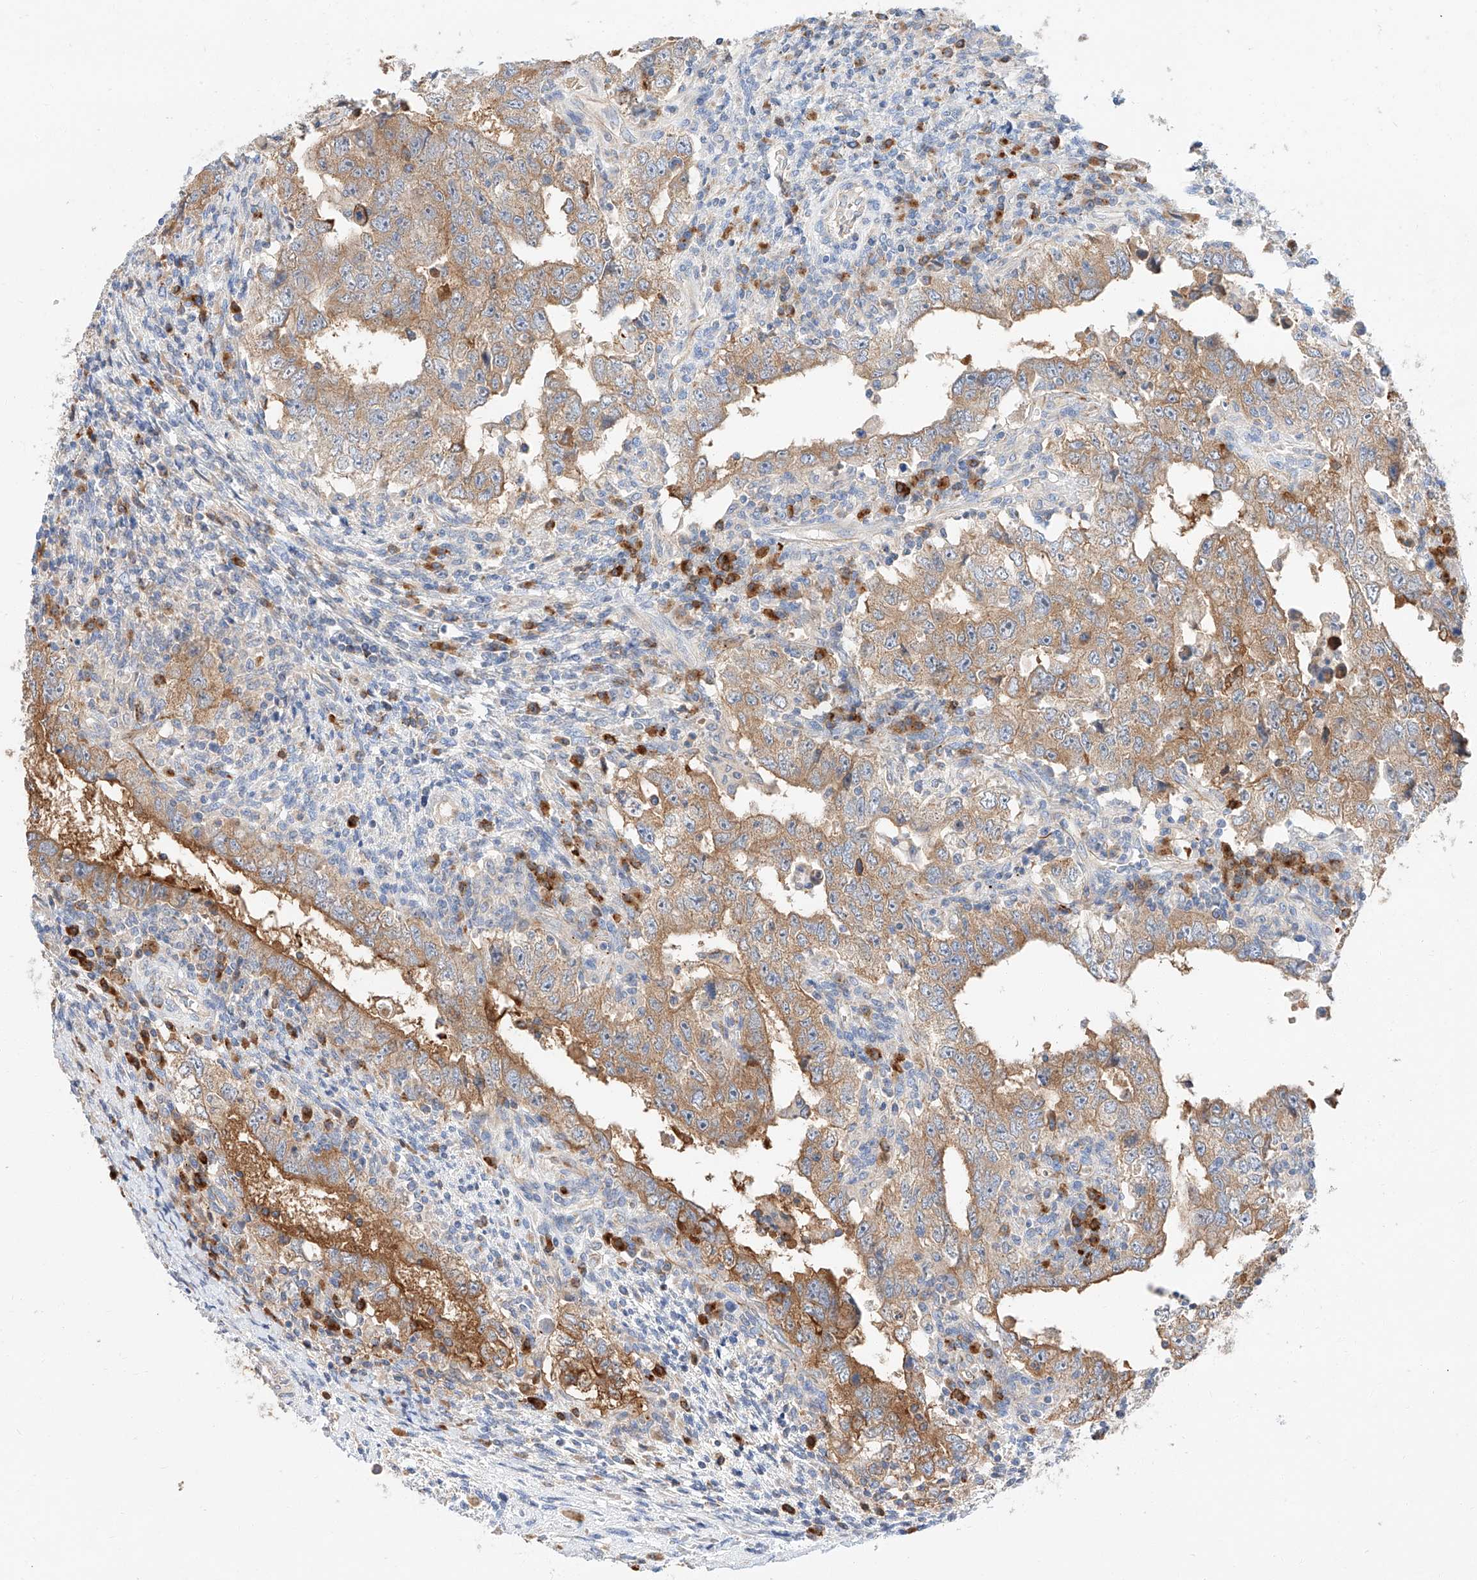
{"staining": {"intensity": "moderate", "quantity": ">75%", "location": "cytoplasmic/membranous"}, "tissue": "testis cancer", "cell_type": "Tumor cells", "image_type": "cancer", "snomed": [{"axis": "morphology", "description": "Carcinoma, Embryonal, NOS"}, {"axis": "topography", "description": "Testis"}], "caption": "An immunohistochemistry histopathology image of tumor tissue is shown. Protein staining in brown labels moderate cytoplasmic/membranous positivity in embryonal carcinoma (testis) within tumor cells. The staining was performed using DAB to visualize the protein expression in brown, while the nuclei were stained in blue with hematoxylin (Magnification: 20x).", "gene": "GLMN", "patient": {"sex": "male", "age": 26}}